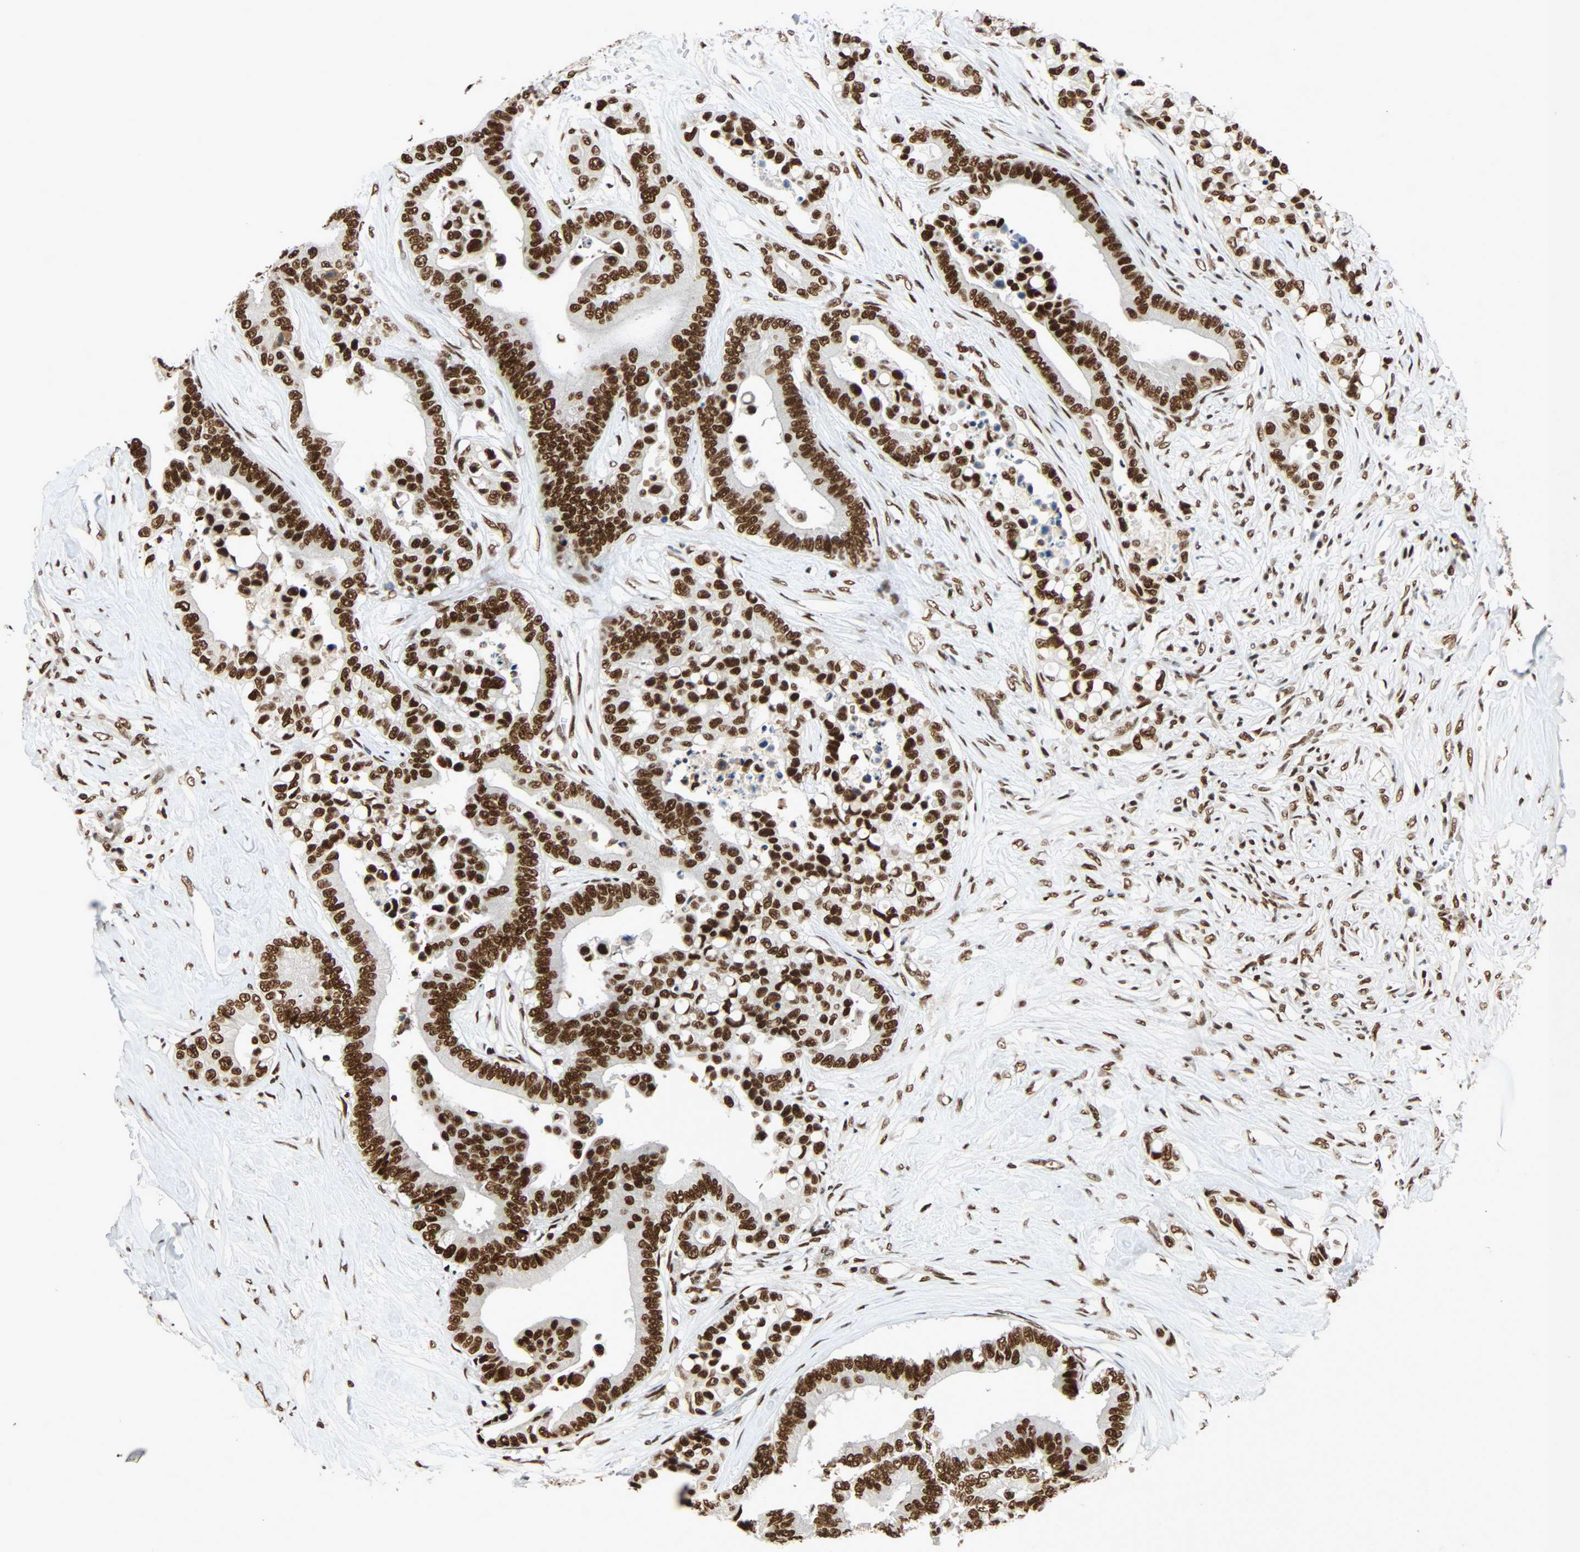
{"staining": {"intensity": "strong", "quantity": ">75%", "location": "nuclear"}, "tissue": "colorectal cancer", "cell_type": "Tumor cells", "image_type": "cancer", "snomed": [{"axis": "morphology", "description": "Normal tissue, NOS"}, {"axis": "morphology", "description": "Adenocarcinoma, NOS"}, {"axis": "topography", "description": "Colon"}], "caption": "Colorectal cancer tissue demonstrates strong nuclear expression in approximately >75% of tumor cells, visualized by immunohistochemistry. Using DAB (brown) and hematoxylin (blue) stains, captured at high magnification using brightfield microscopy.", "gene": "CDK12", "patient": {"sex": "male", "age": 82}}